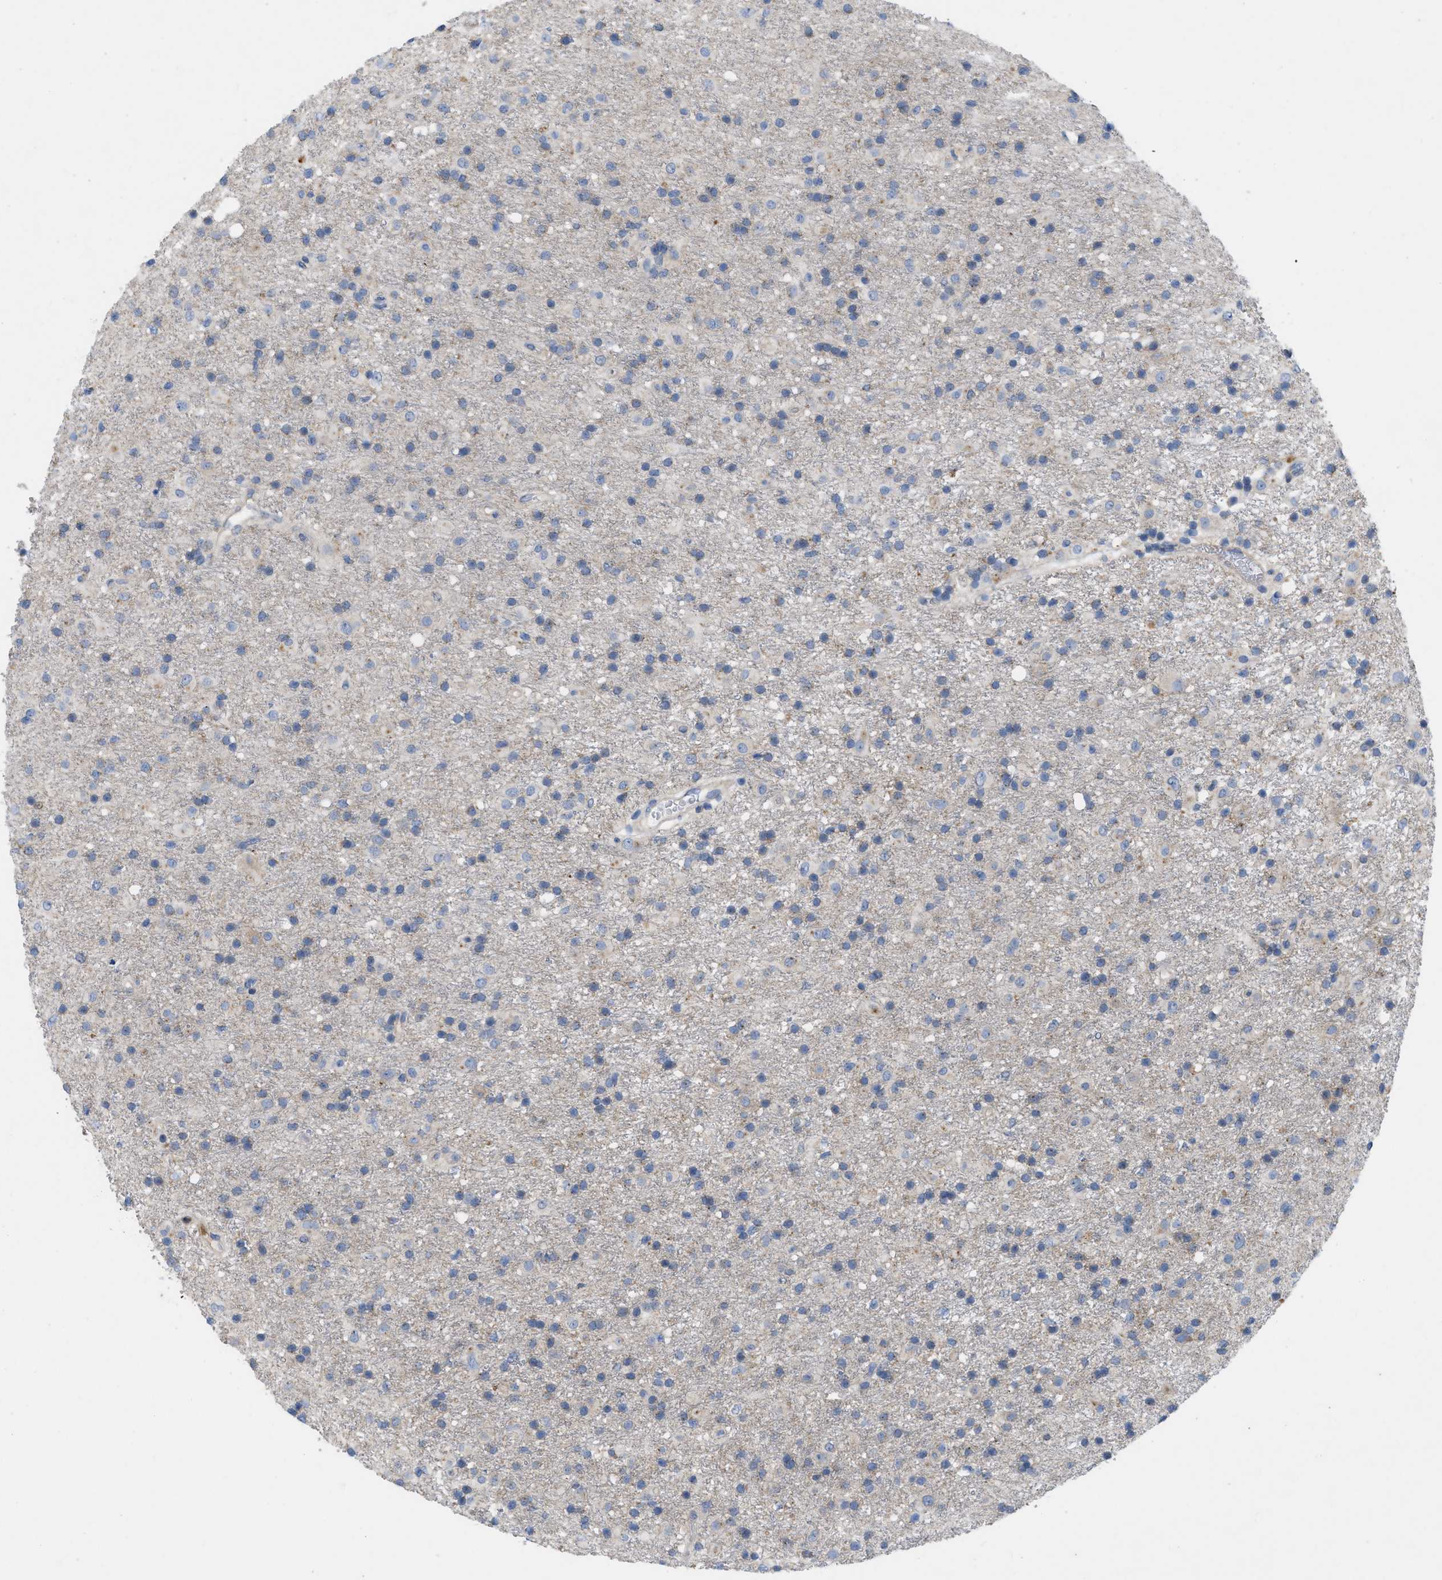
{"staining": {"intensity": "negative", "quantity": "none", "location": "none"}, "tissue": "glioma", "cell_type": "Tumor cells", "image_type": "cancer", "snomed": [{"axis": "morphology", "description": "Glioma, malignant, Low grade"}, {"axis": "topography", "description": "Brain"}], "caption": "Tumor cells are negative for brown protein staining in malignant low-grade glioma.", "gene": "PLPPR5", "patient": {"sex": "male", "age": 65}}